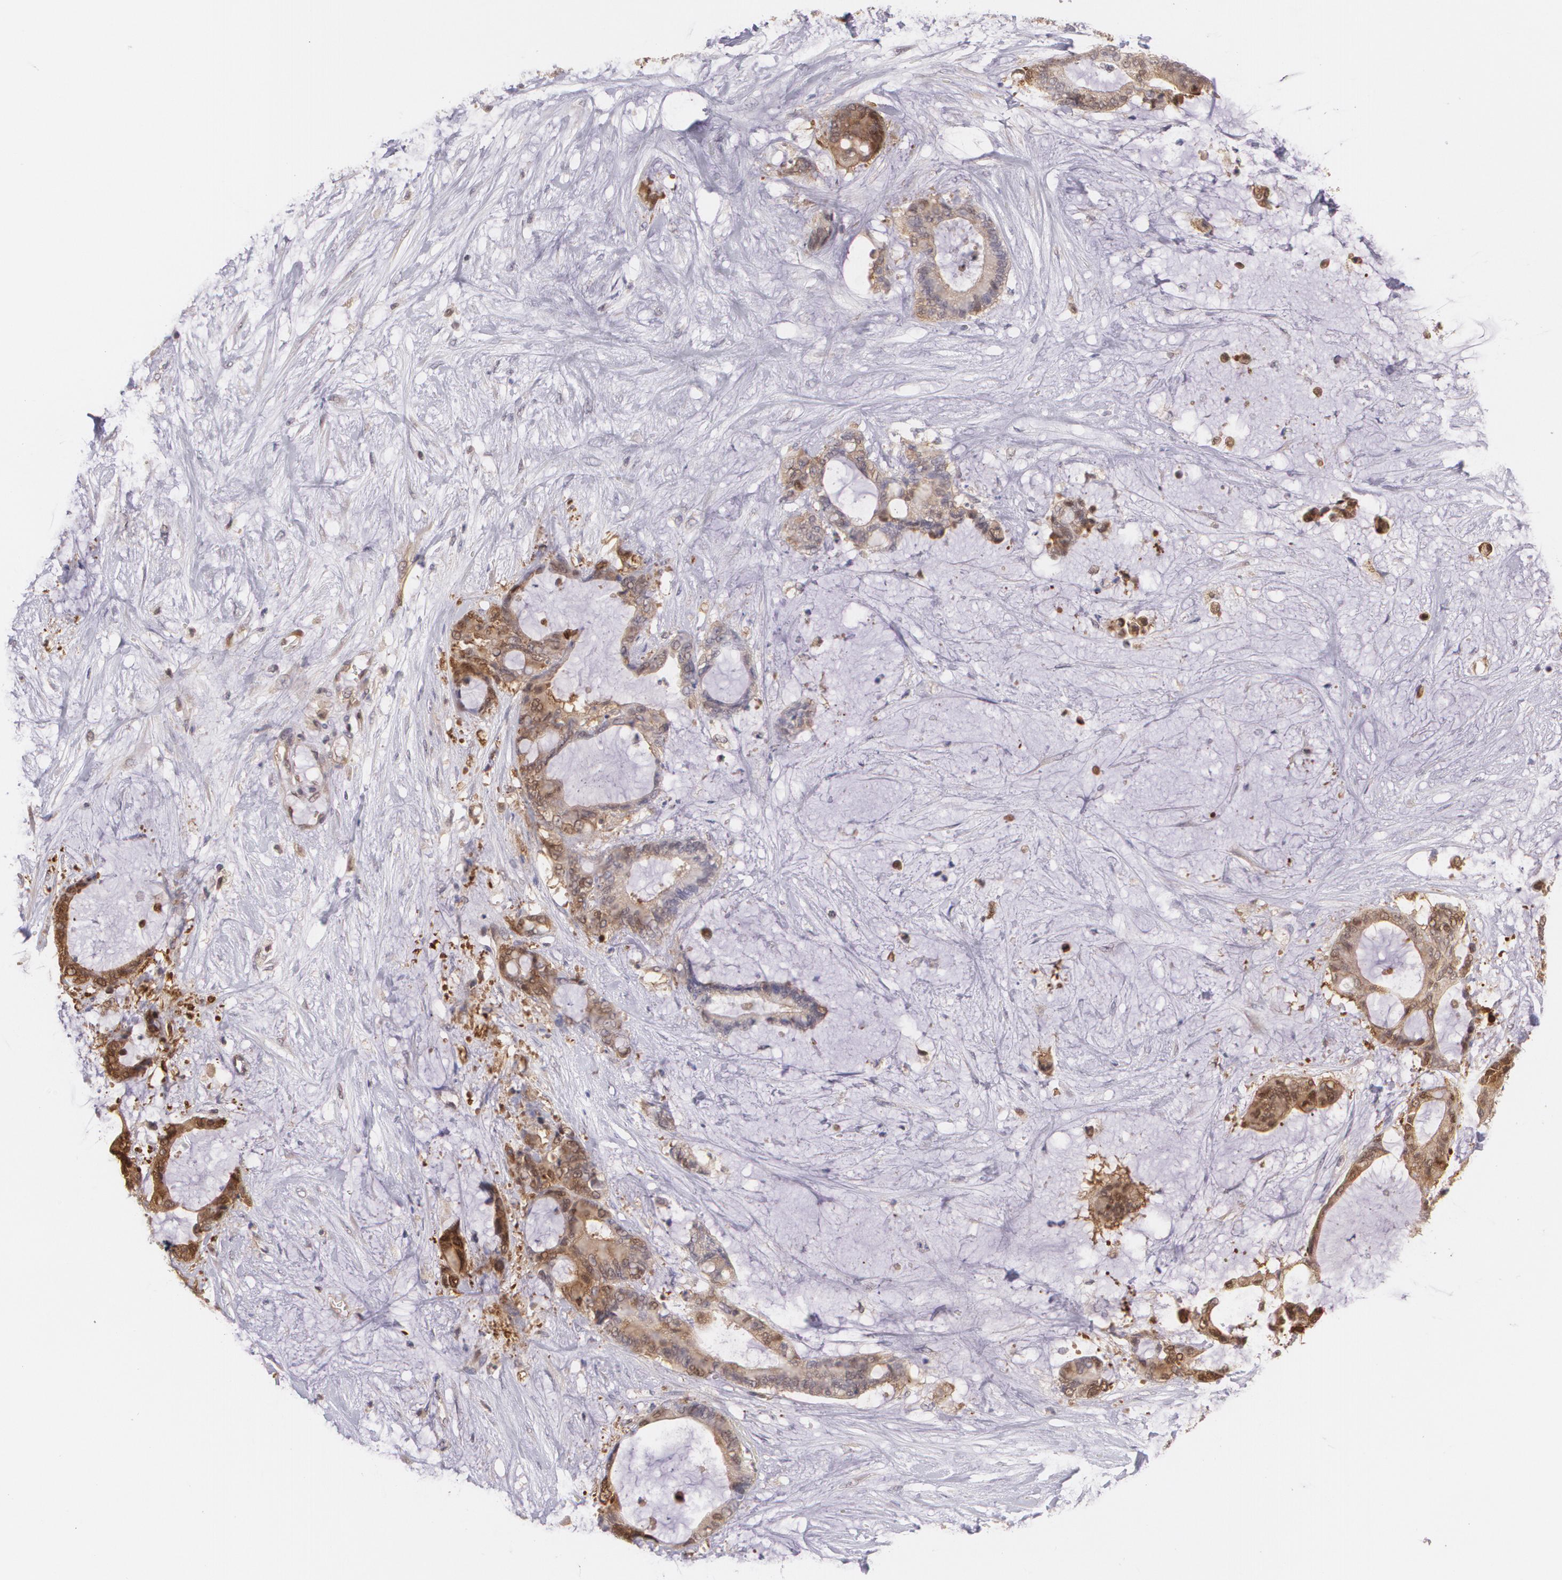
{"staining": {"intensity": "strong", "quantity": ">75%", "location": "cytoplasmic/membranous,nuclear"}, "tissue": "liver cancer", "cell_type": "Tumor cells", "image_type": "cancer", "snomed": [{"axis": "morphology", "description": "Cholangiocarcinoma"}, {"axis": "topography", "description": "Liver"}], "caption": "This histopathology image displays cholangiocarcinoma (liver) stained with immunohistochemistry (IHC) to label a protein in brown. The cytoplasmic/membranous and nuclear of tumor cells show strong positivity for the protein. Nuclei are counter-stained blue.", "gene": "HSPH1", "patient": {"sex": "female", "age": 73}}